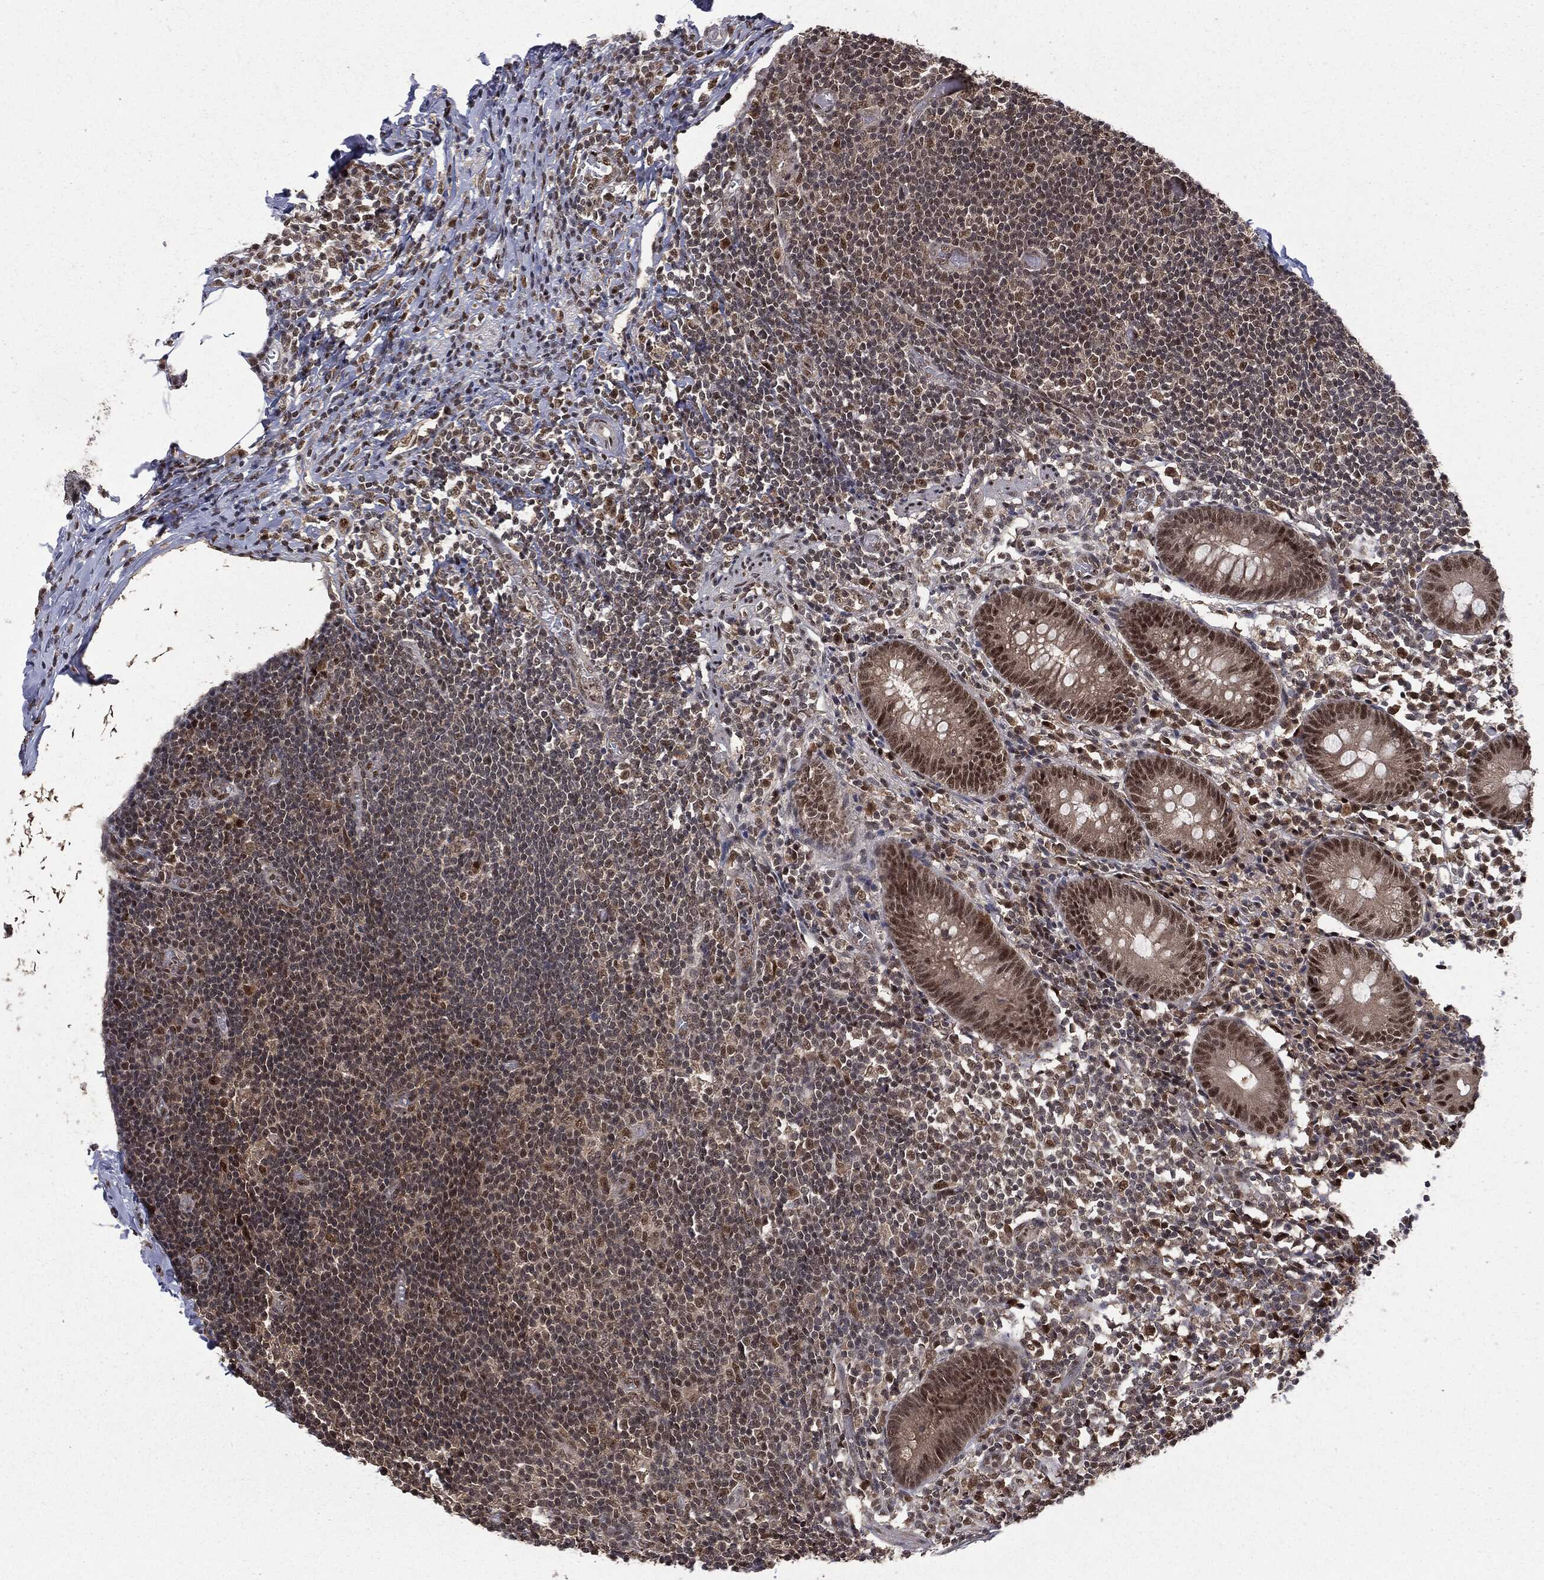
{"staining": {"intensity": "strong", "quantity": ">75%", "location": "nuclear"}, "tissue": "appendix", "cell_type": "Glandular cells", "image_type": "normal", "snomed": [{"axis": "morphology", "description": "Normal tissue, NOS"}, {"axis": "topography", "description": "Appendix"}], "caption": "The photomicrograph reveals staining of benign appendix, revealing strong nuclear protein staining (brown color) within glandular cells.", "gene": "JMJD6", "patient": {"sex": "female", "age": 40}}